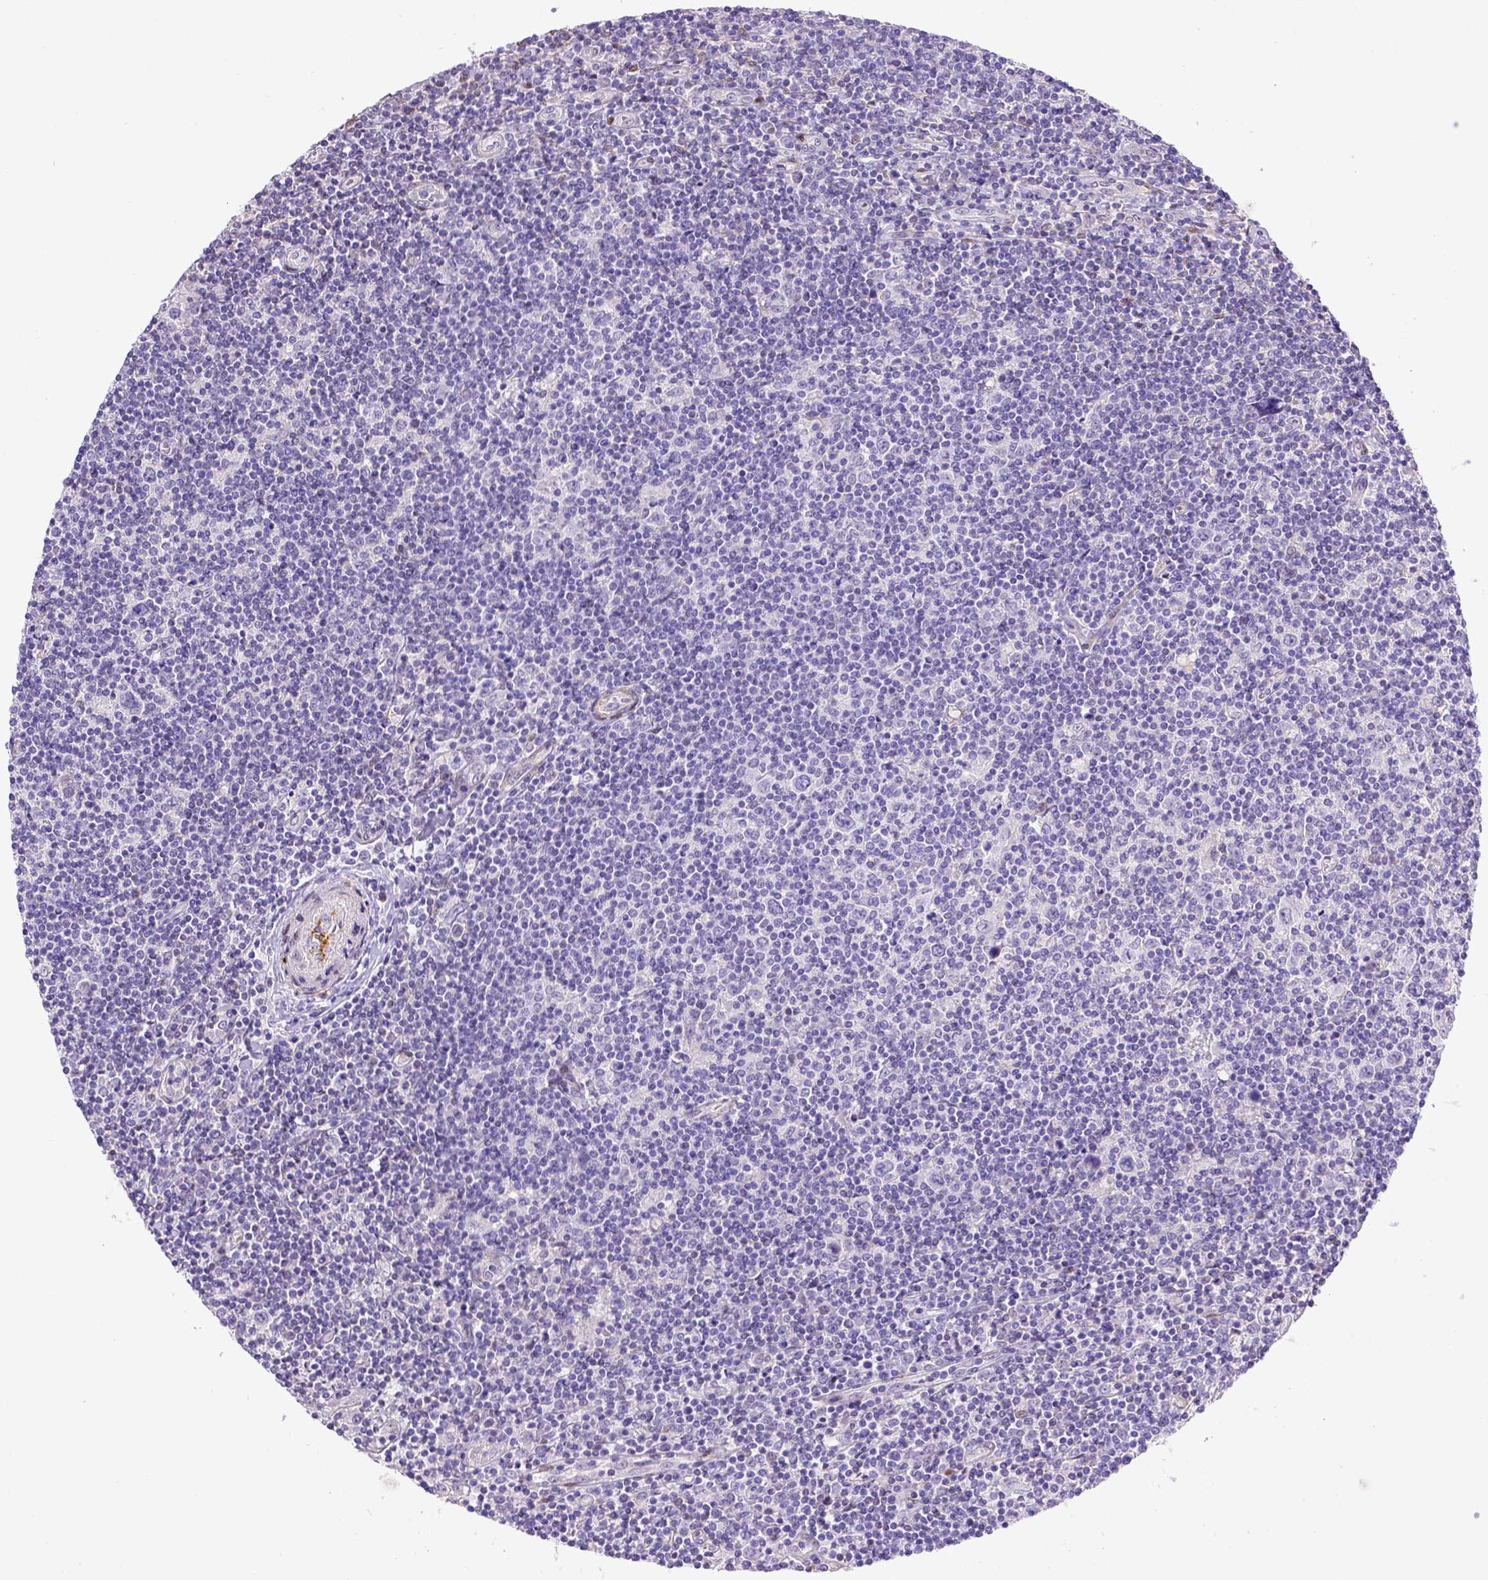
{"staining": {"intensity": "negative", "quantity": "none", "location": "none"}, "tissue": "lymphoma", "cell_type": "Tumor cells", "image_type": "cancer", "snomed": [{"axis": "morphology", "description": "Hodgkin's disease, NOS"}, {"axis": "topography", "description": "Lymph node"}], "caption": "Protein analysis of Hodgkin's disease exhibits no significant expression in tumor cells. (DAB immunohistochemistry (IHC) visualized using brightfield microscopy, high magnification).", "gene": "BTN1A1", "patient": {"sex": "male", "age": 40}}